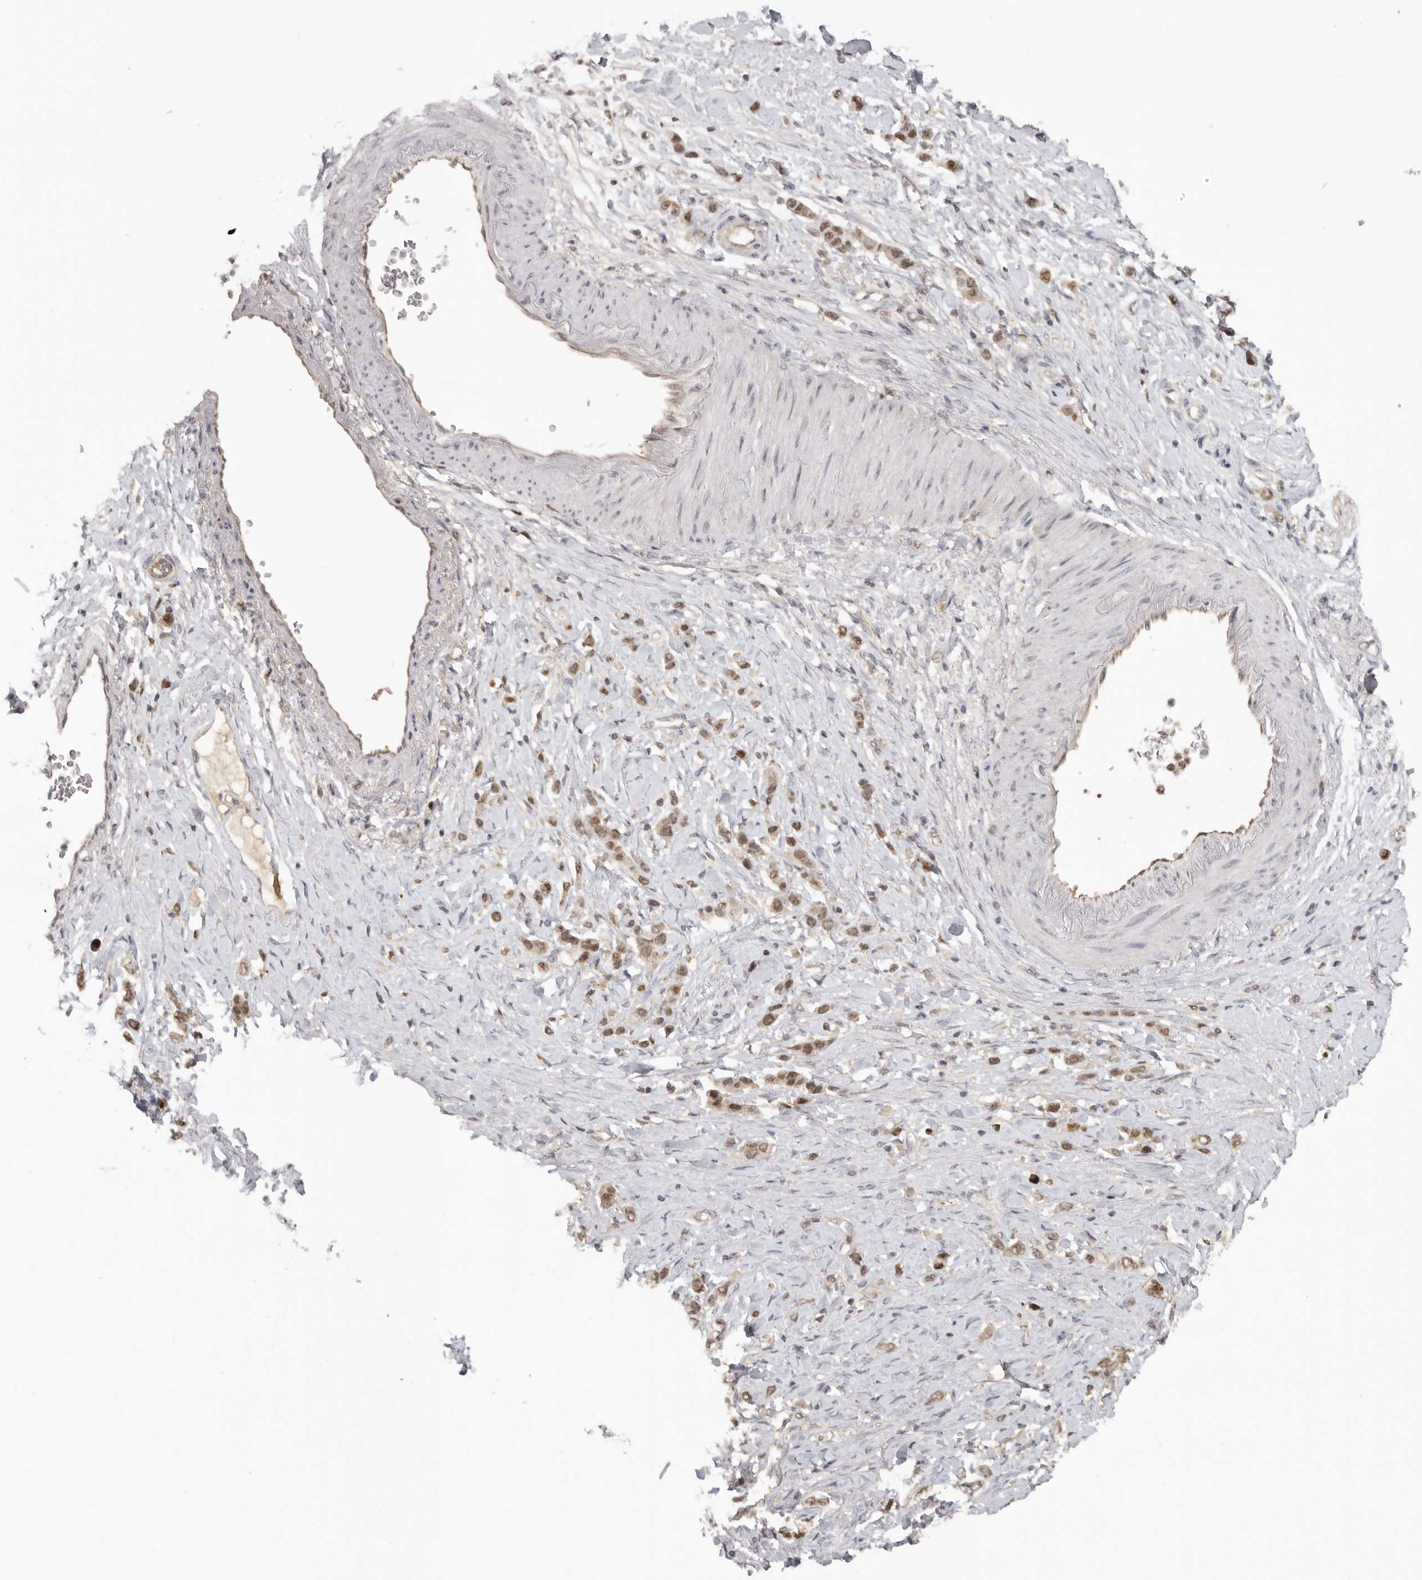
{"staining": {"intensity": "moderate", "quantity": ">75%", "location": "nuclear"}, "tissue": "stomach cancer", "cell_type": "Tumor cells", "image_type": "cancer", "snomed": [{"axis": "morphology", "description": "Adenocarcinoma, NOS"}, {"axis": "topography", "description": "Stomach"}], "caption": "IHC (DAB) staining of stomach cancer (adenocarcinoma) shows moderate nuclear protein expression in approximately >75% of tumor cells.", "gene": "PSMA5", "patient": {"sex": "female", "age": 65}}